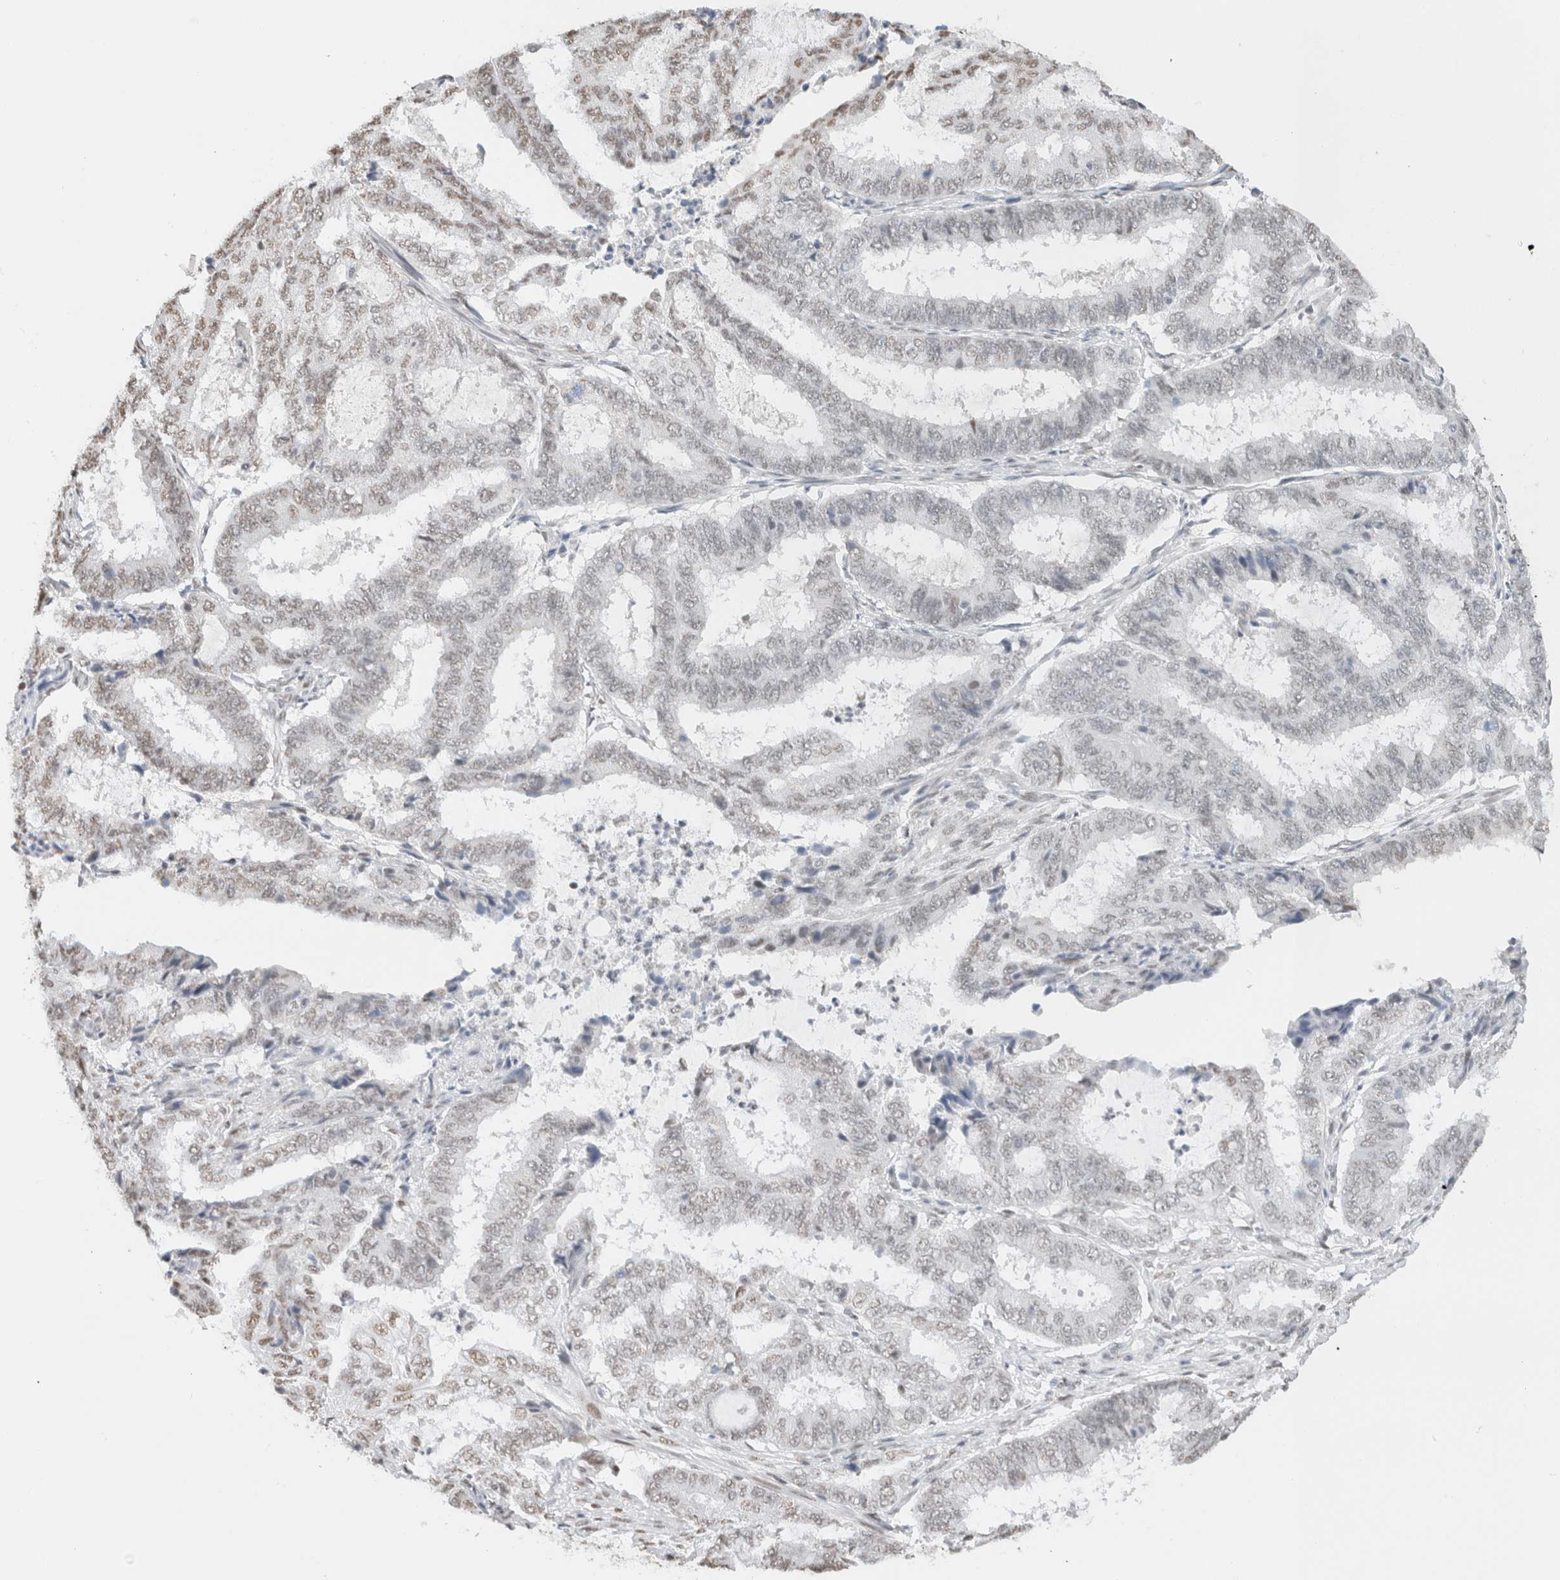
{"staining": {"intensity": "weak", "quantity": "<25%", "location": "nuclear"}, "tissue": "endometrial cancer", "cell_type": "Tumor cells", "image_type": "cancer", "snomed": [{"axis": "morphology", "description": "Adenocarcinoma, NOS"}, {"axis": "topography", "description": "Endometrium"}], "caption": "Tumor cells are negative for protein expression in human endometrial cancer (adenocarcinoma). Brightfield microscopy of IHC stained with DAB (brown) and hematoxylin (blue), captured at high magnification.", "gene": "SUPT3H", "patient": {"sex": "female", "age": 51}}